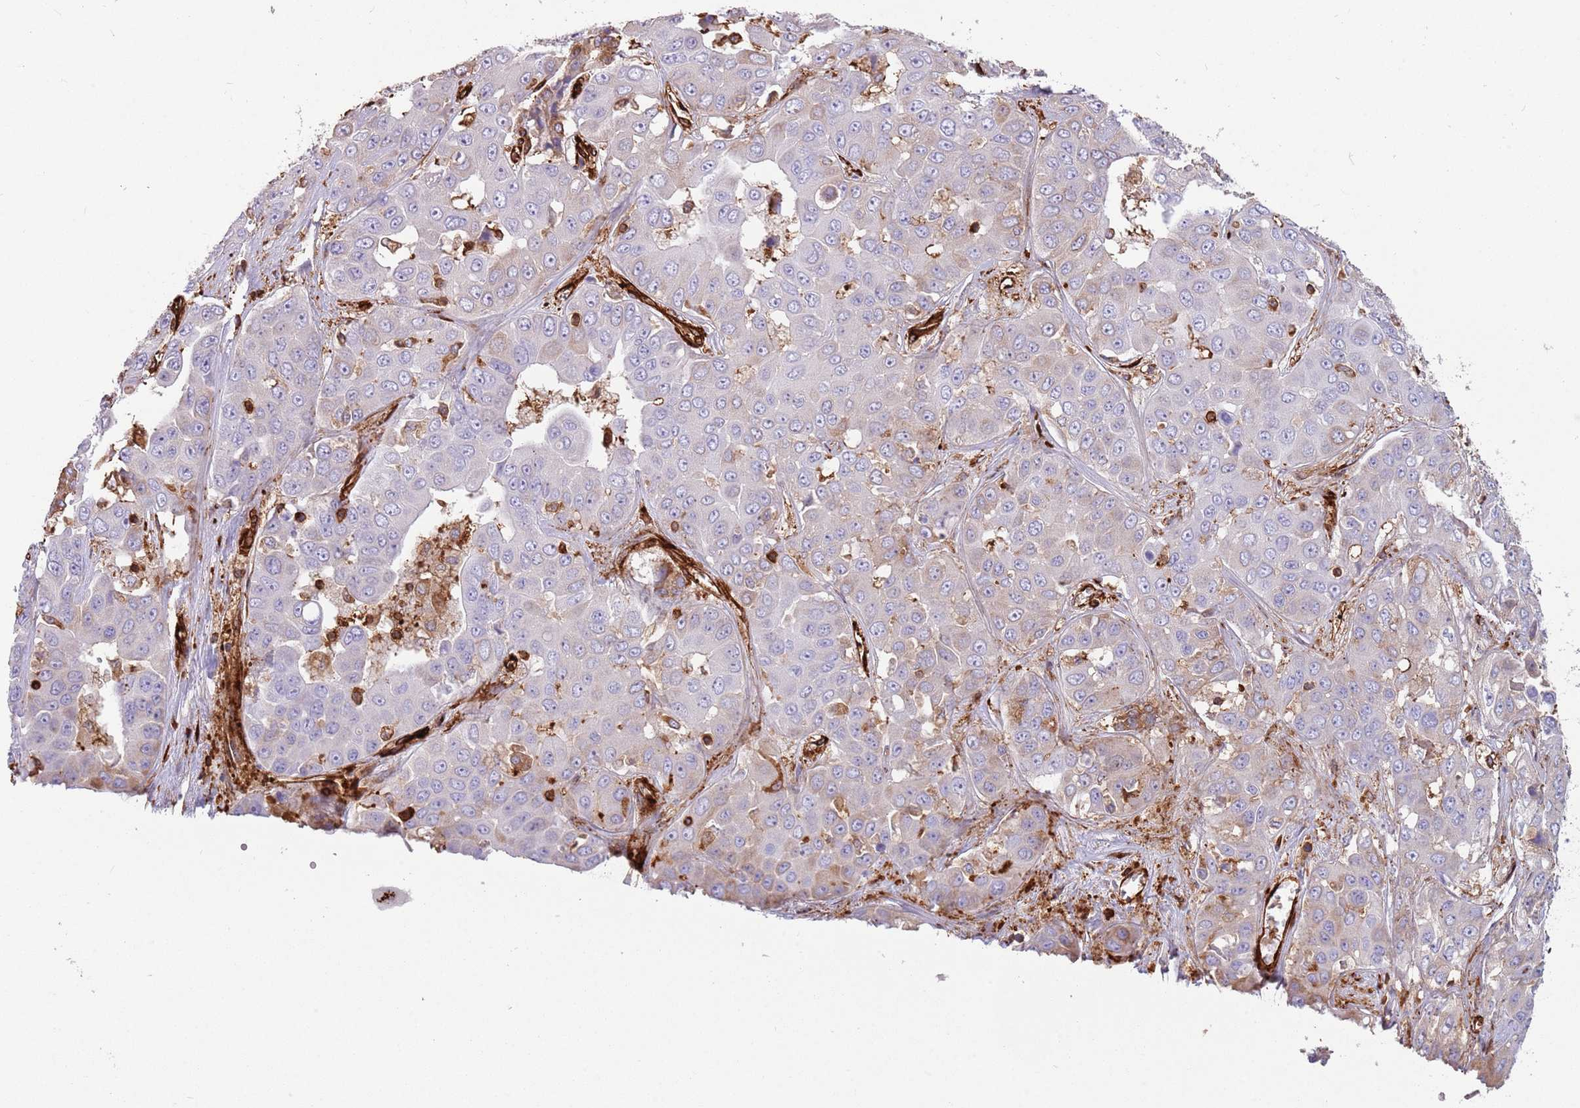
{"staining": {"intensity": "negative", "quantity": "none", "location": "none"}, "tissue": "liver cancer", "cell_type": "Tumor cells", "image_type": "cancer", "snomed": [{"axis": "morphology", "description": "Cholangiocarcinoma"}, {"axis": "topography", "description": "Liver"}], "caption": "IHC image of liver cholangiocarcinoma stained for a protein (brown), which demonstrates no staining in tumor cells.", "gene": "KBTBD7", "patient": {"sex": "female", "age": 52}}